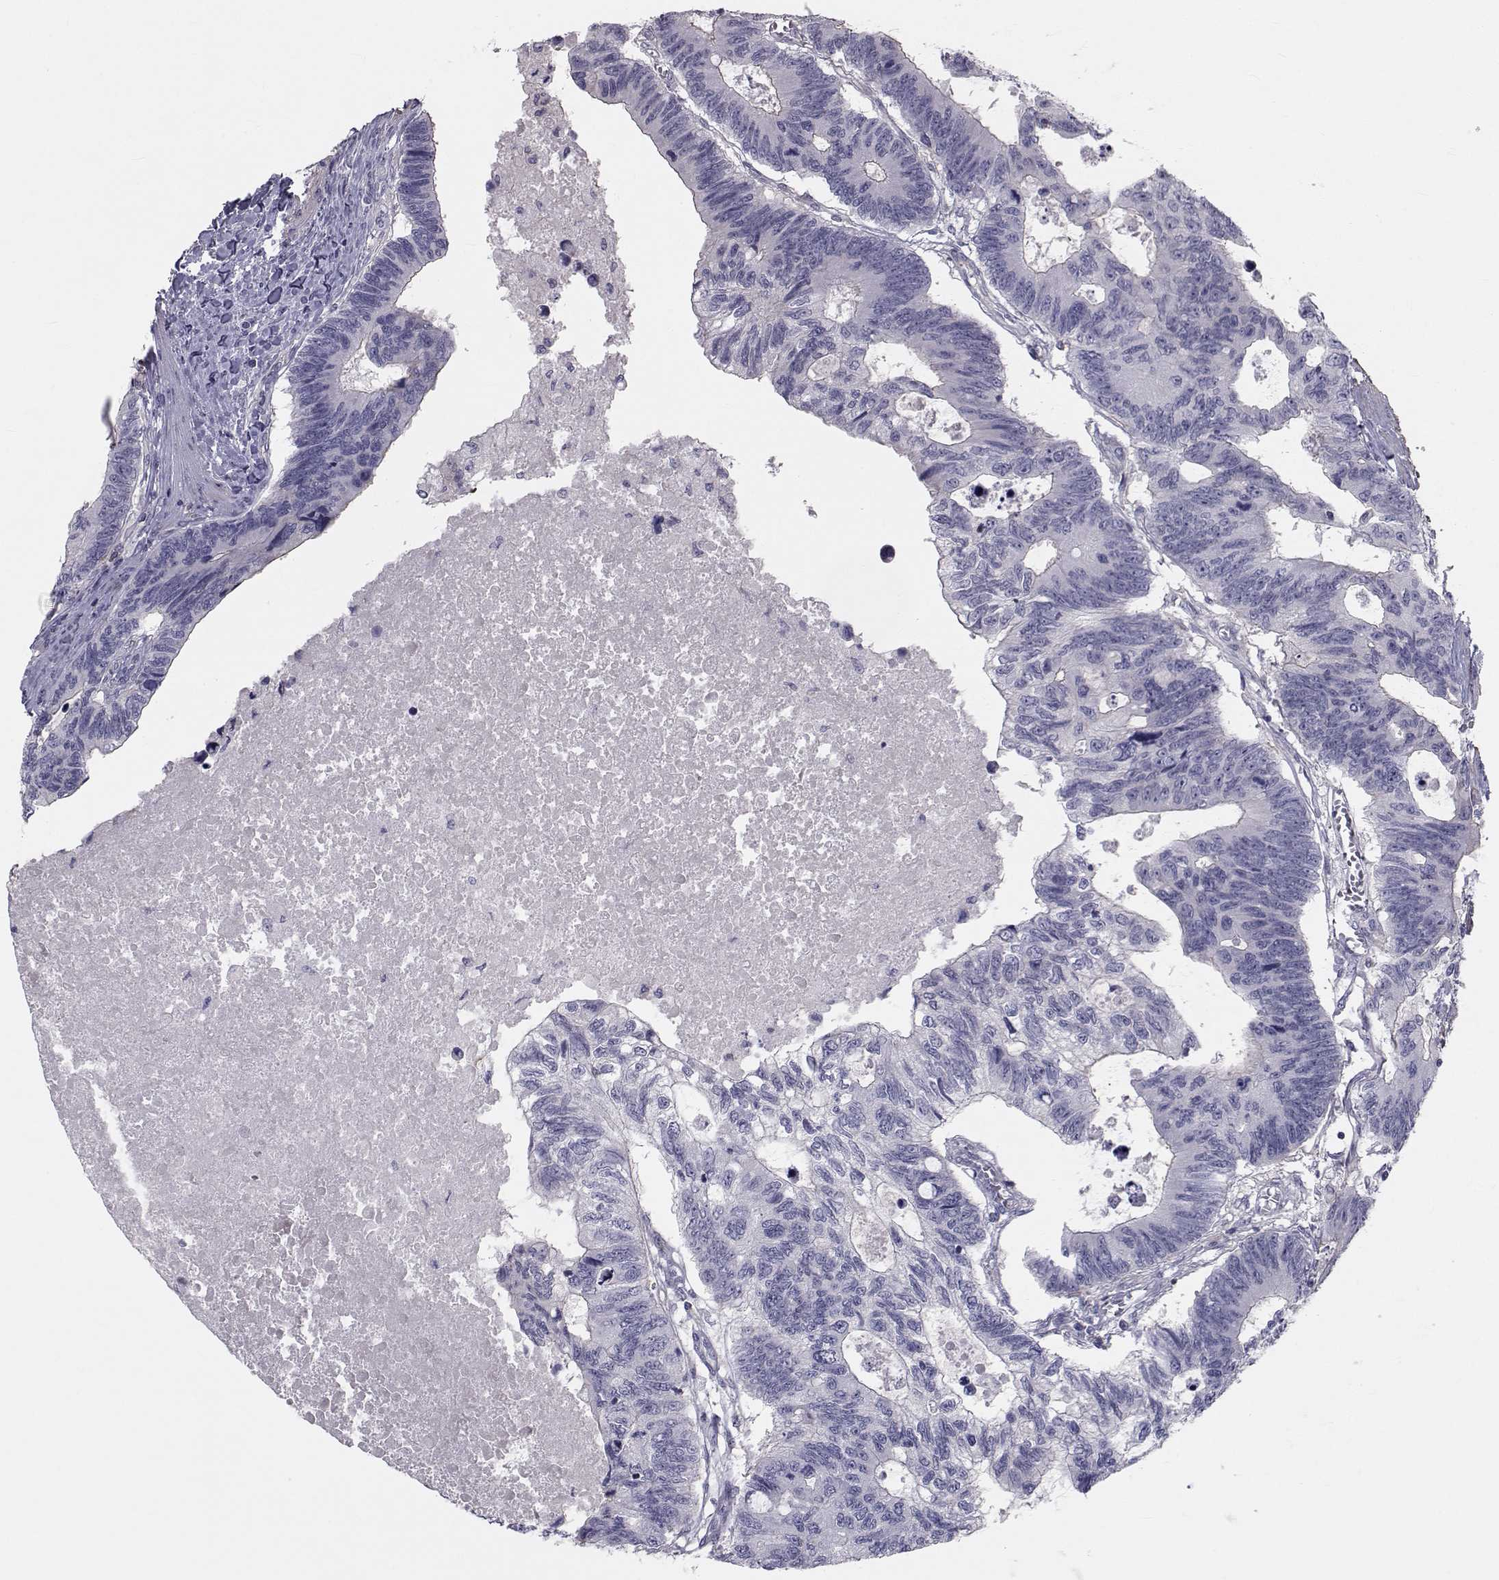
{"staining": {"intensity": "negative", "quantity": "none", "location": "none"}, "tissue": "colorectal cancer", "cell_type": "Tumor cells", "image_type": "cancer", "snomed": [{"axis": "morphology", "description": "Adenocarcinoma, NOS"}, {"axis": "topography", "description": "Colon"}], "caption": "DAB immunohistochemical staining of colorectal adenocarcinoma reveals no significant staining in tumor cells.", "gene": "GARIN3", "patient": {"sex": "female", "age": 77}}